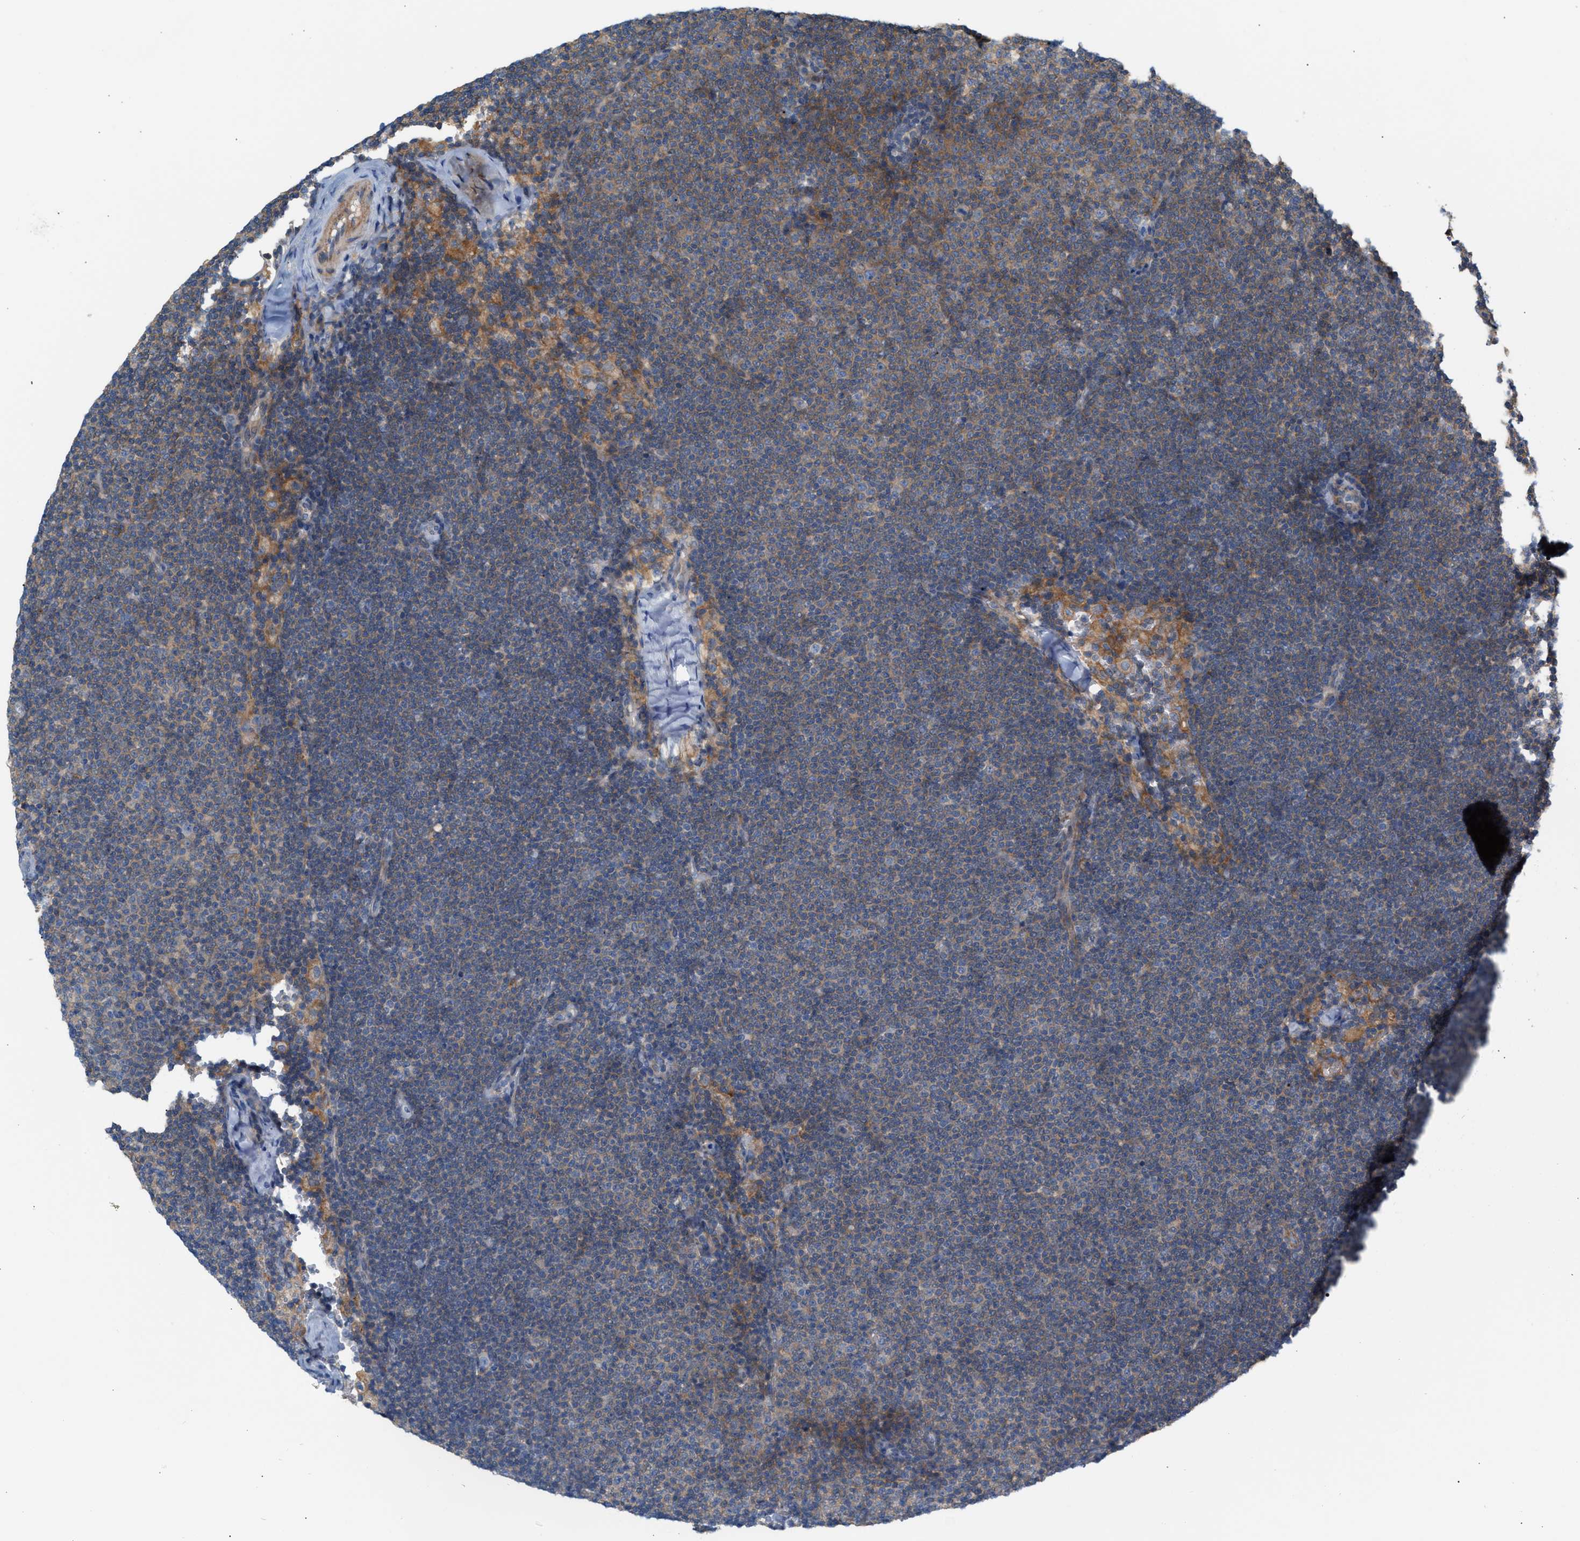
{"staining": {"intensity": "weak", "quantity": "<25%", "location": "cytoplasmic/membranous"}, "tissue": "lymphoma", "cell_type": "Tumor cells", "image_type": "cancer", "snomed": [{"axis": "morphology", "description": "Malignant lymphoma, non-Hodgkin's type, Low grade"}, {"axis": "topography", "description": "Lymph node"}], "caption": "Tumor cells are negative for protein expression in human low-grade malignant lymphoma, non-Hodgkin's type.", "gene": "LRCH1", "patient": {"sex": "female", "age": 53}}